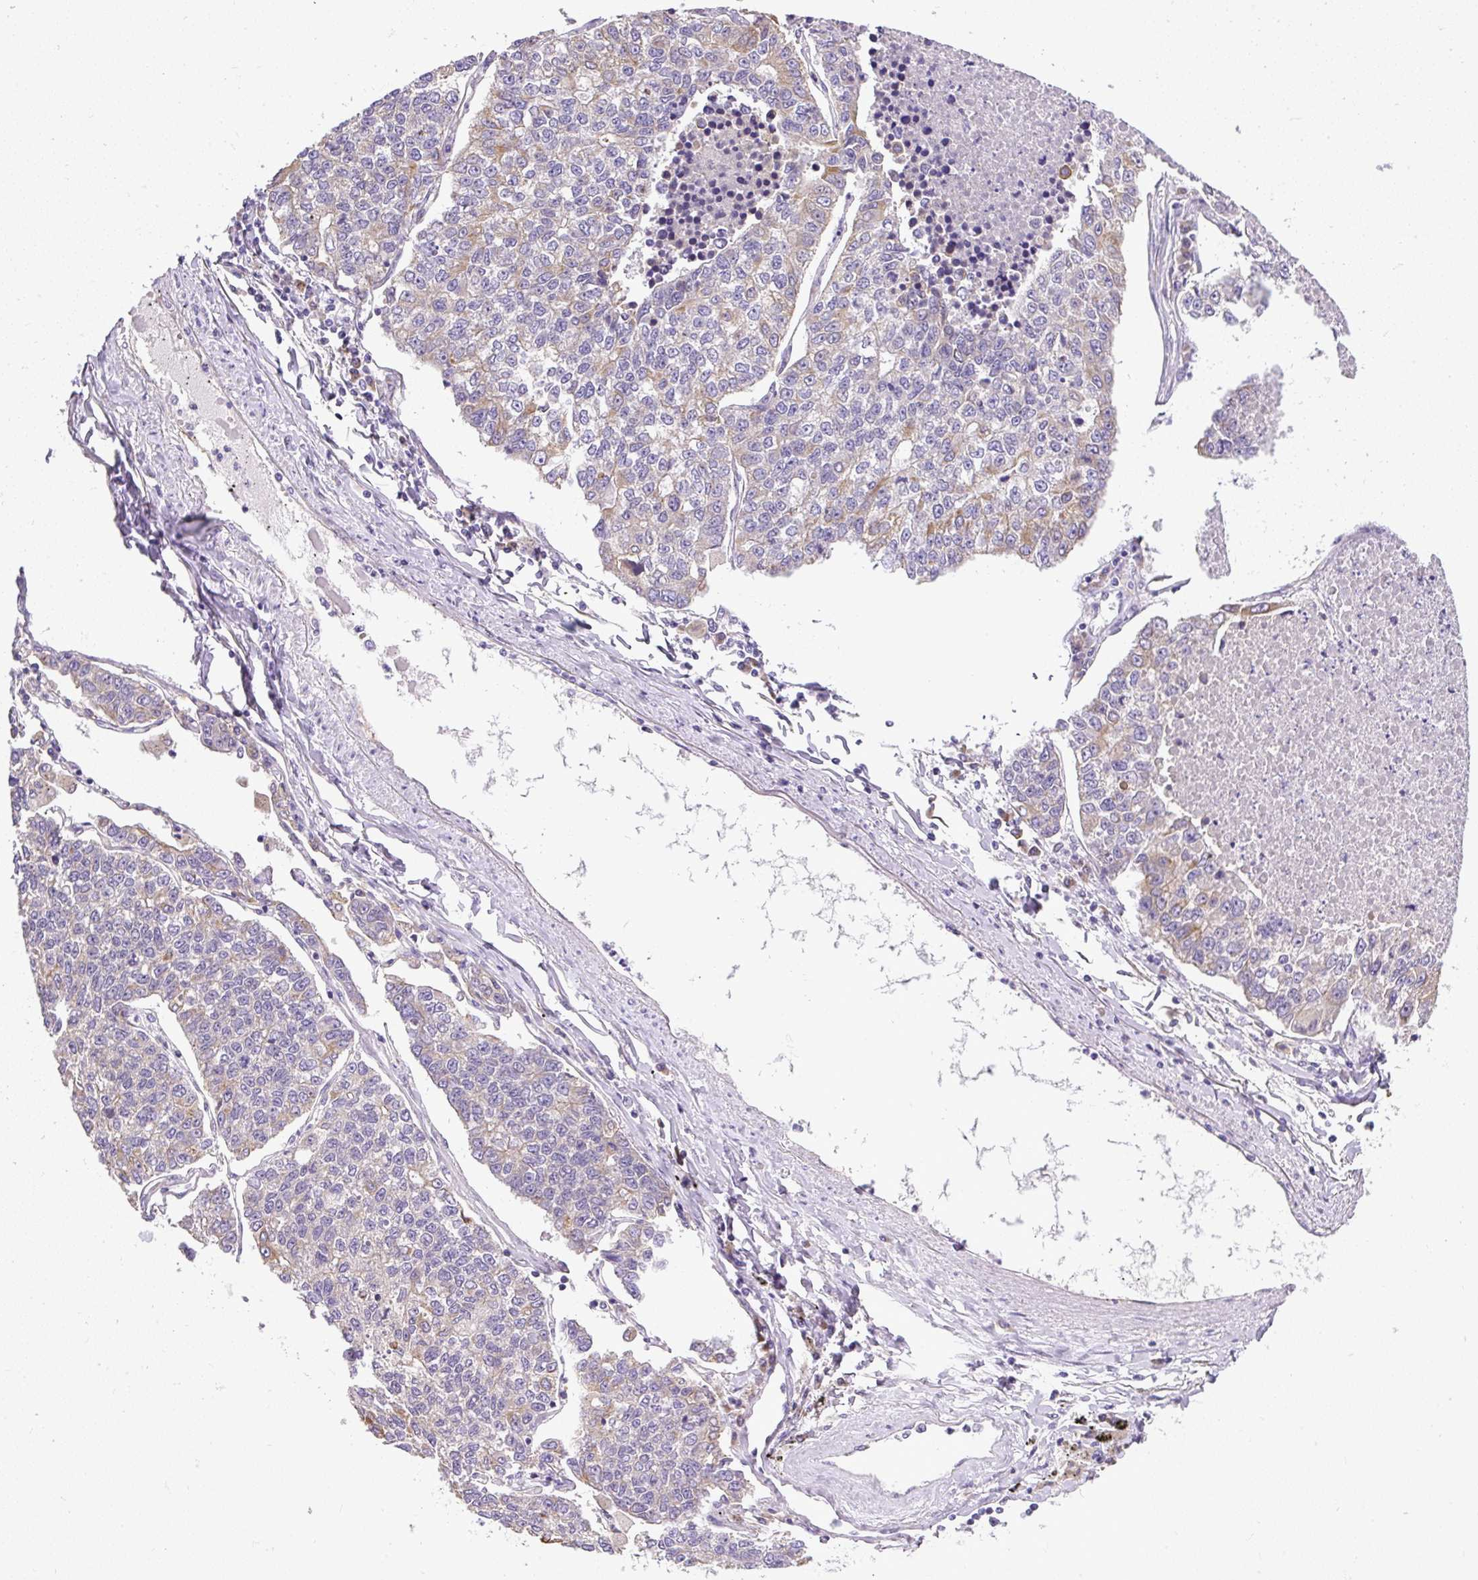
{"staining": {"intensity": "weak", "quantity": "<25%", "location": "cytoplasmic/membranous"}, "tissue": "lung cancer", "cell_type": "Tumor cells", "image_type": "cancer", "snomed": [{"axis": "morphology", "description": "Adenocarcinoma, NOS"}, {"axis": "topography", "description": "Lung"}], "caption": "This is a photomicrograph of immunohistochemistry staining of lung cancer (adenocarcinoma), which shows no positivity in tumor cells.", "gene": "FAM149A", "patient": {"sex": "male", "age": 49}}